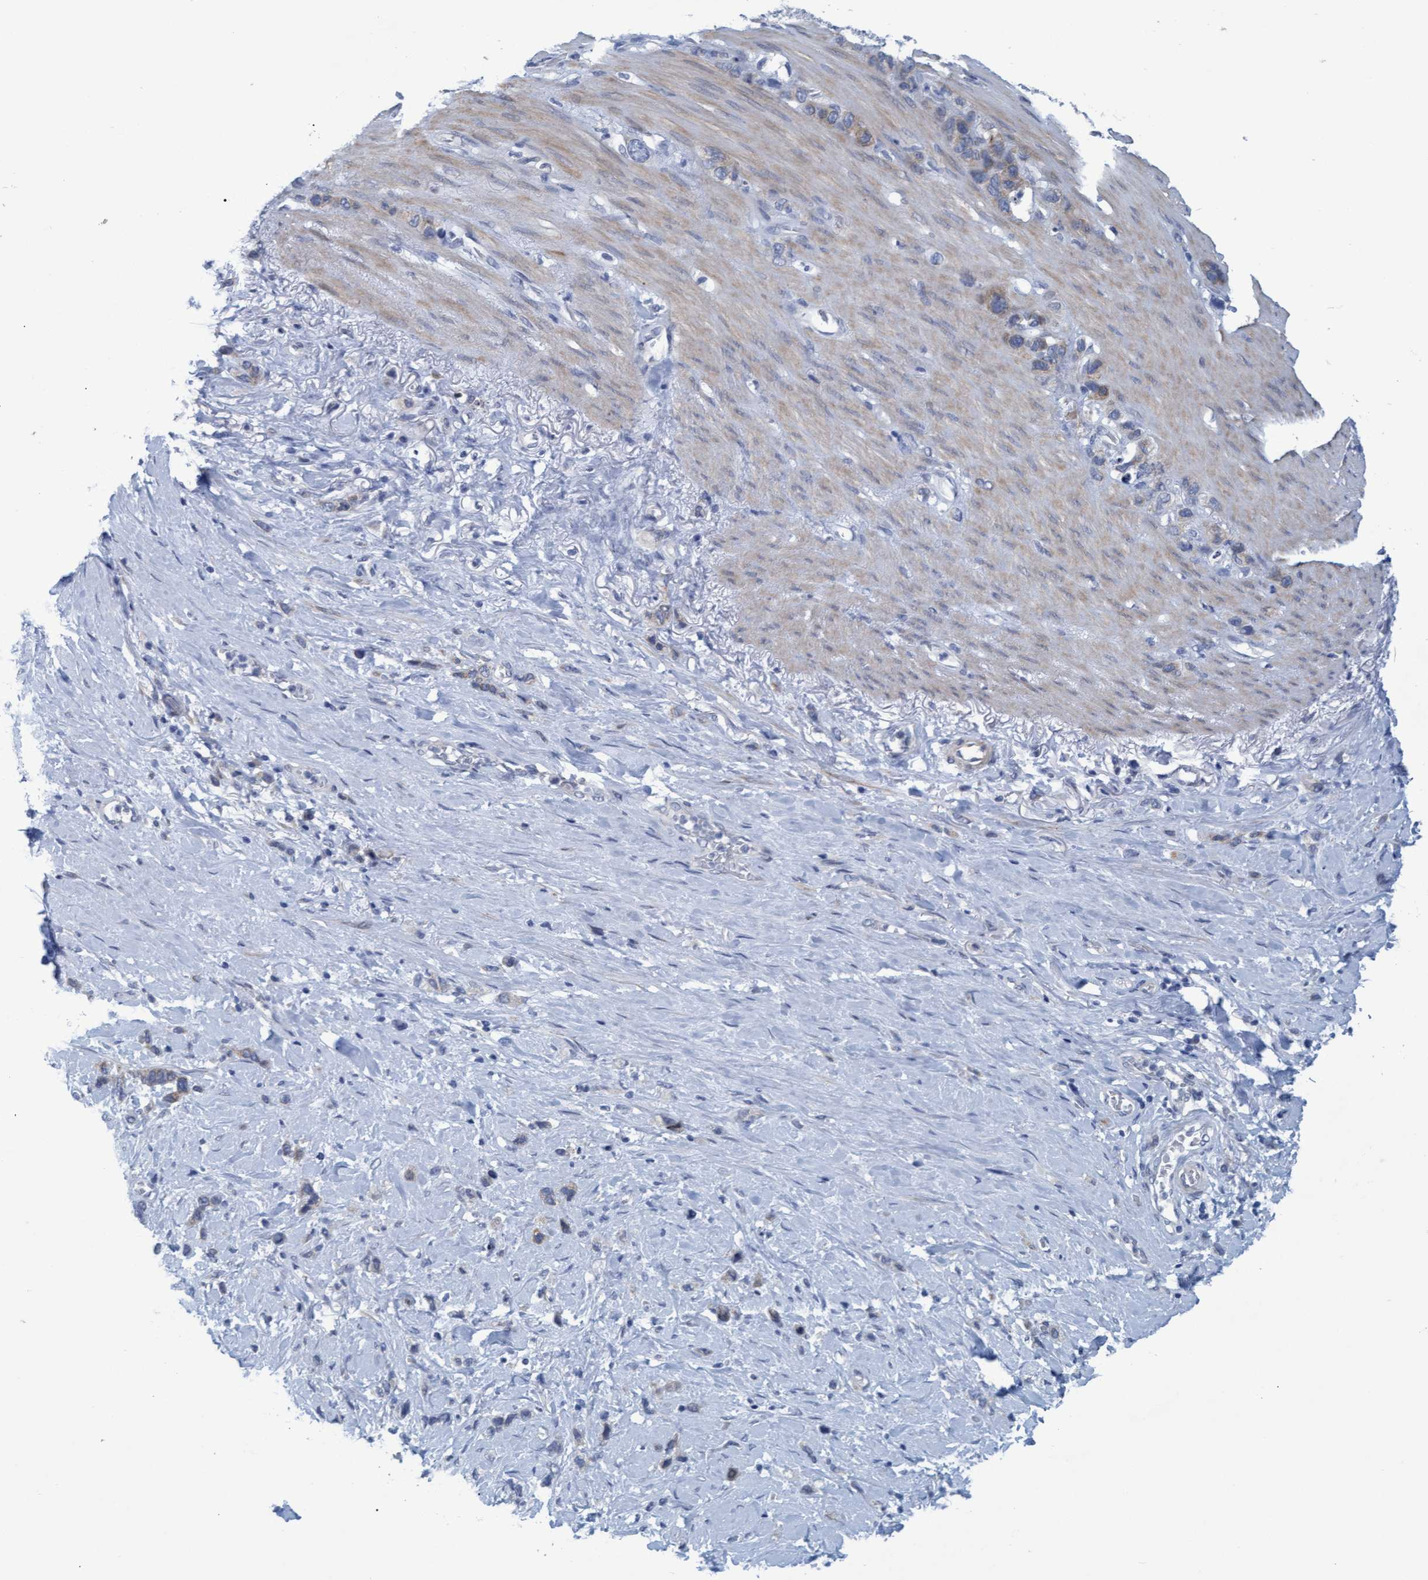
{"staining": {"intensity": "negative", "quantity": "none", "location": "none"}, "tissue": "stomach cancer", "cell_type": "Tumor cells", "image_type": "cancer", "snomed": [{"axis": "morphology", "description": "Normal tissue, NOS"}, {"axis": "morphology", "description": "Adenocarcinoma, NOS"}, {"axis": "morphology", "description": "Adenocarcinoma, High grade"}, {"axis": "topography", "description": "Stomach, upper"}, {"axis": "topography", "description": "Stomach"}], "caption": "This is an IHC histopathology image of human stomach cancer. There is no expression in tumor cells.", "gene": "SSTR3", "patient": {"sex": "female", "age": 65}}